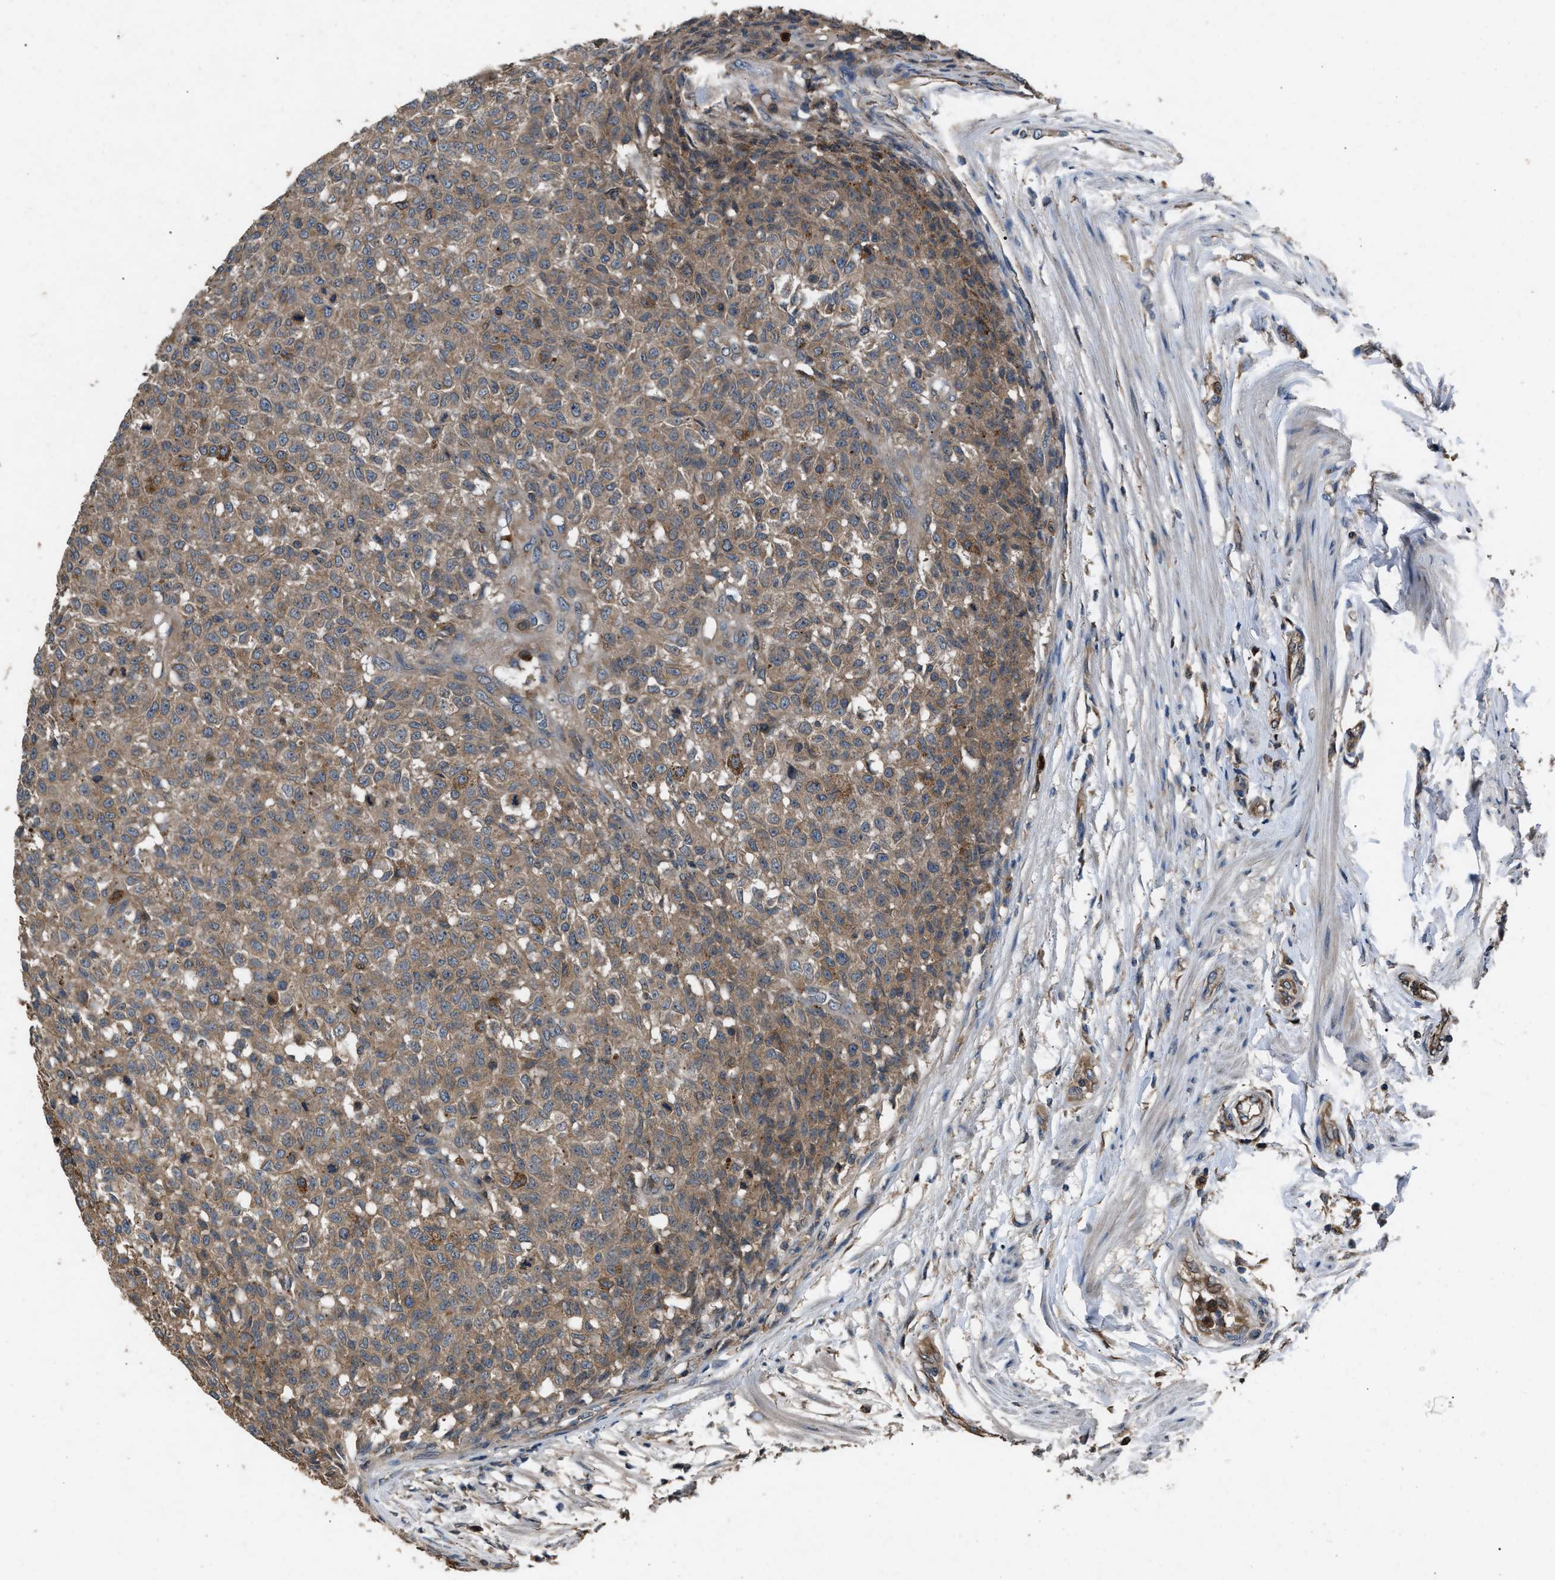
{"staining": {"intensity": "moderate", "quantity": ">75%", "location": "cytoplasmic/membranous"}, "tissue": "testis cancer", "cell_type": "Tumor cells", "image_type": "cancer", "snomed": [{"axis": "morphology", "description": "Seminoma, NOS"}, {"axis": "topography", "description": "Testis"}], "caption": "Immunohistochemical staining of testis cancer reveals moderate cytoplasmic/membranous protein staining in approximately >75% of tumor cells.", "gene": "PPID", "patient": {"sex": "male", "age": 59}}